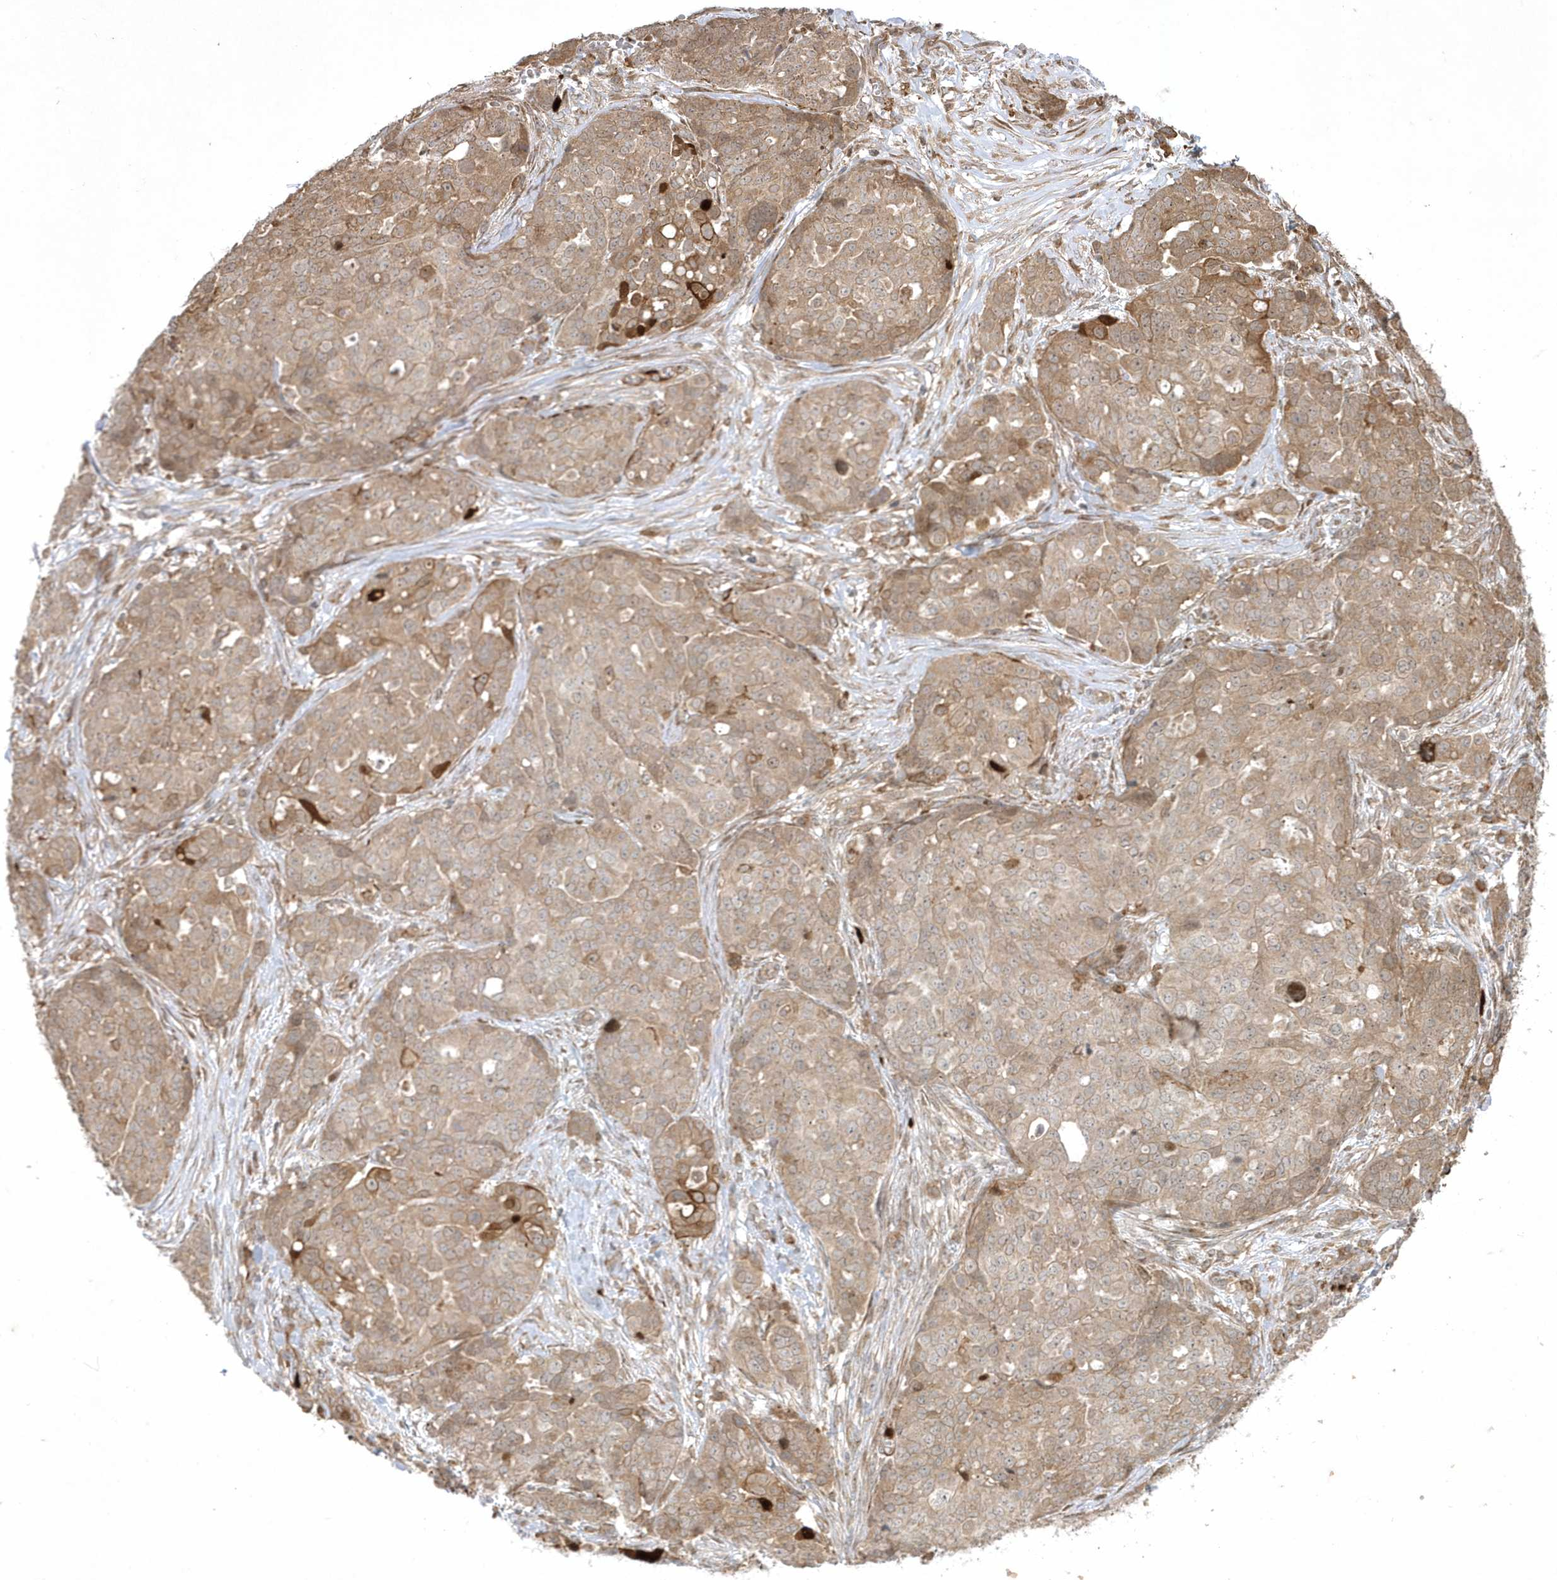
{"staining": {"intensity": "weak", "quantity": "25%-75%", "location": "cytoplasmic/membranous"}, "tissue": "ovarian cancer", "cell_type": "Tumor cells", "image_type": "cancer", "snomed": [{"axis": "morphology", "description": "Cystadenocarcinoma, serous, NOS"}, {"axis": "topography", "description": "Soft tissue"}, {"axis": "topography", "description": "Ovary"}], "caption": "Human ovarian serous cystadenocarcinoma stained for a protein (brown) reveals weak cytoplasmic/membranous positive positivity in approximately 25%-75% of tumor cells.", "gene": "IFT57", "patient": {"sex": "female", "age": 57}}